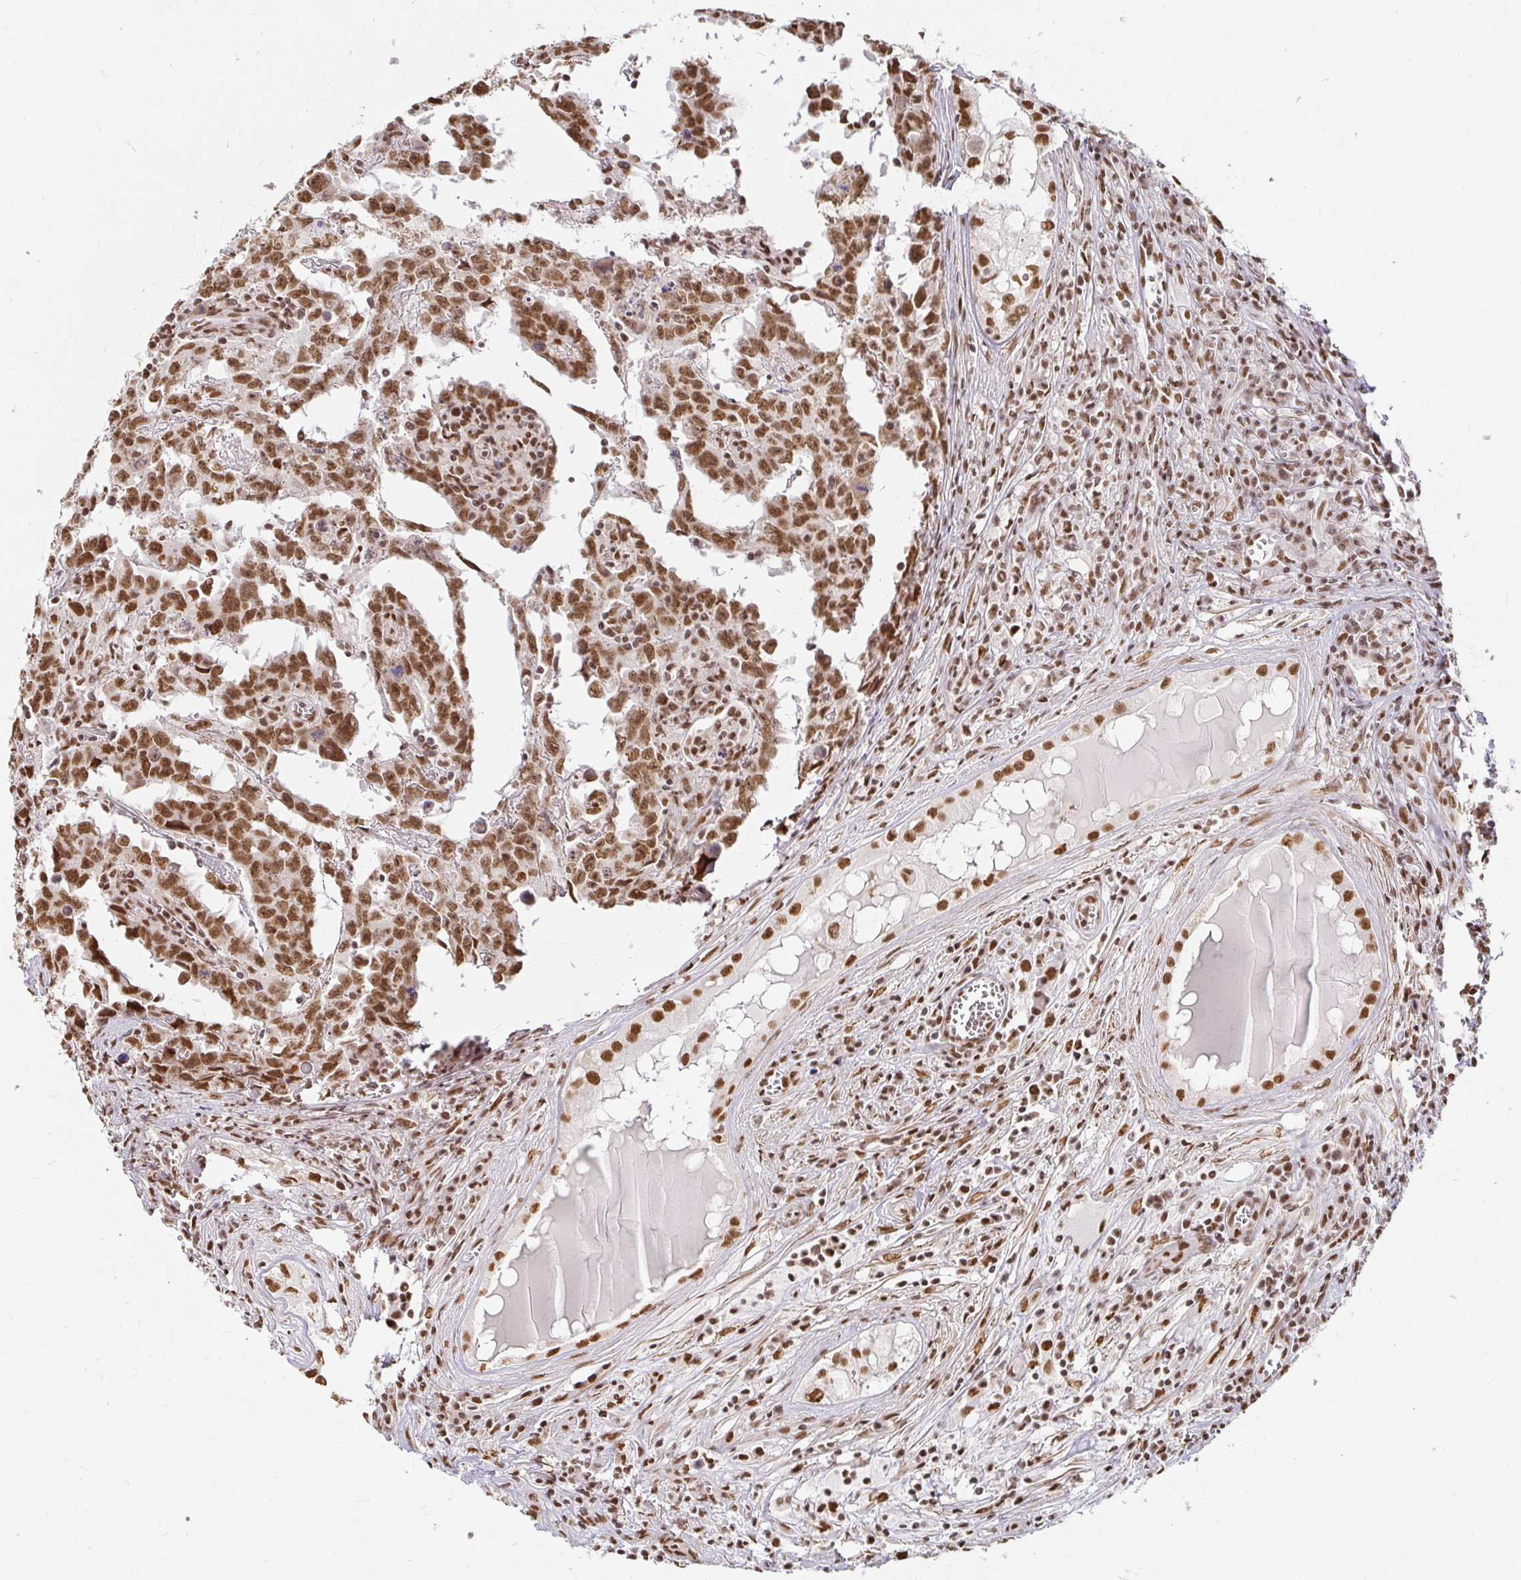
{"staining": {"intensity": "strong", "quantity": ">75%", "location": "nuclear"}, "tissue": "testis cancer", "cell_type": "Tumor cells", "image_type": "cancer", "snomed": [{"axis": "morphology", "description": "Carcinoma, Embryonal, NOS"}, {"axis": "topography", "description": "Testis"}], "caption": "High-power microscopy captured an immunohistochemistry (IHC) histopathology image of testis cancer, revealing strong nuclear expression in about >75% of tumor cells.", "gene": "HNRNPU", "patient": {"sex": "male", "age": 22}}